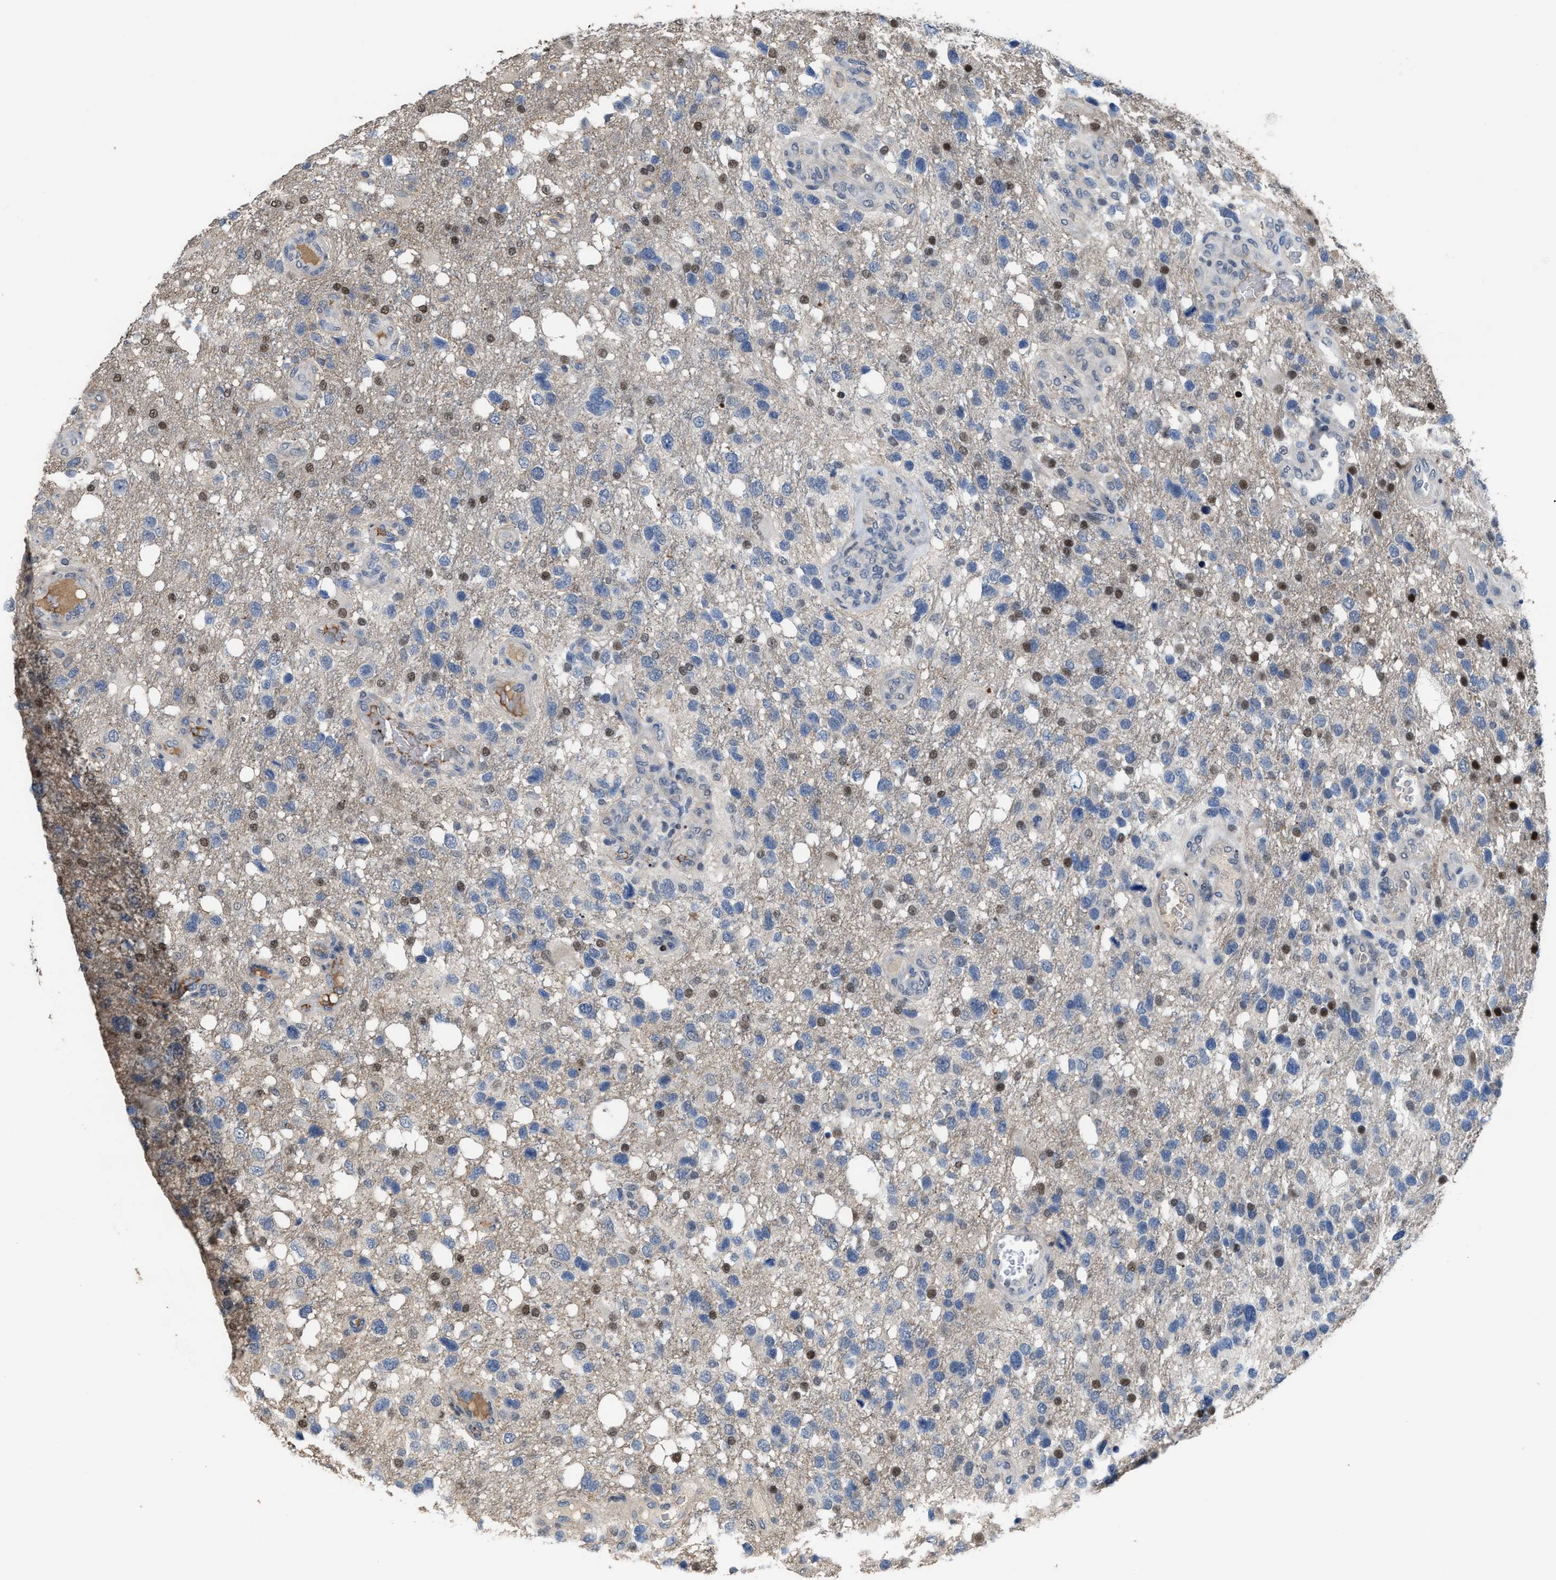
{"staining": {"intensity": "moderate", "quantity": "<25%", "location": "nuclear"}, "tissue": "glioma", "cell_type": "Tumor cells", "image_type": "cancer", "snomed": [{"axis": "morphology", "description": "Glioma, malignant, High grade"}, {"axis": "topography", "description": "Brain"}], "caption": "Protein expression analysis of malignant glioma (high-grade) reveals moderate nuclear expression in approximately <25% of tumor cells. (DAB (3,3'-diaminobenzidine) IHC, brown staining for protein, blue staining for nuclei).", "gene": "ZNF20", "patient": {"sex": "female", "age": 58}}